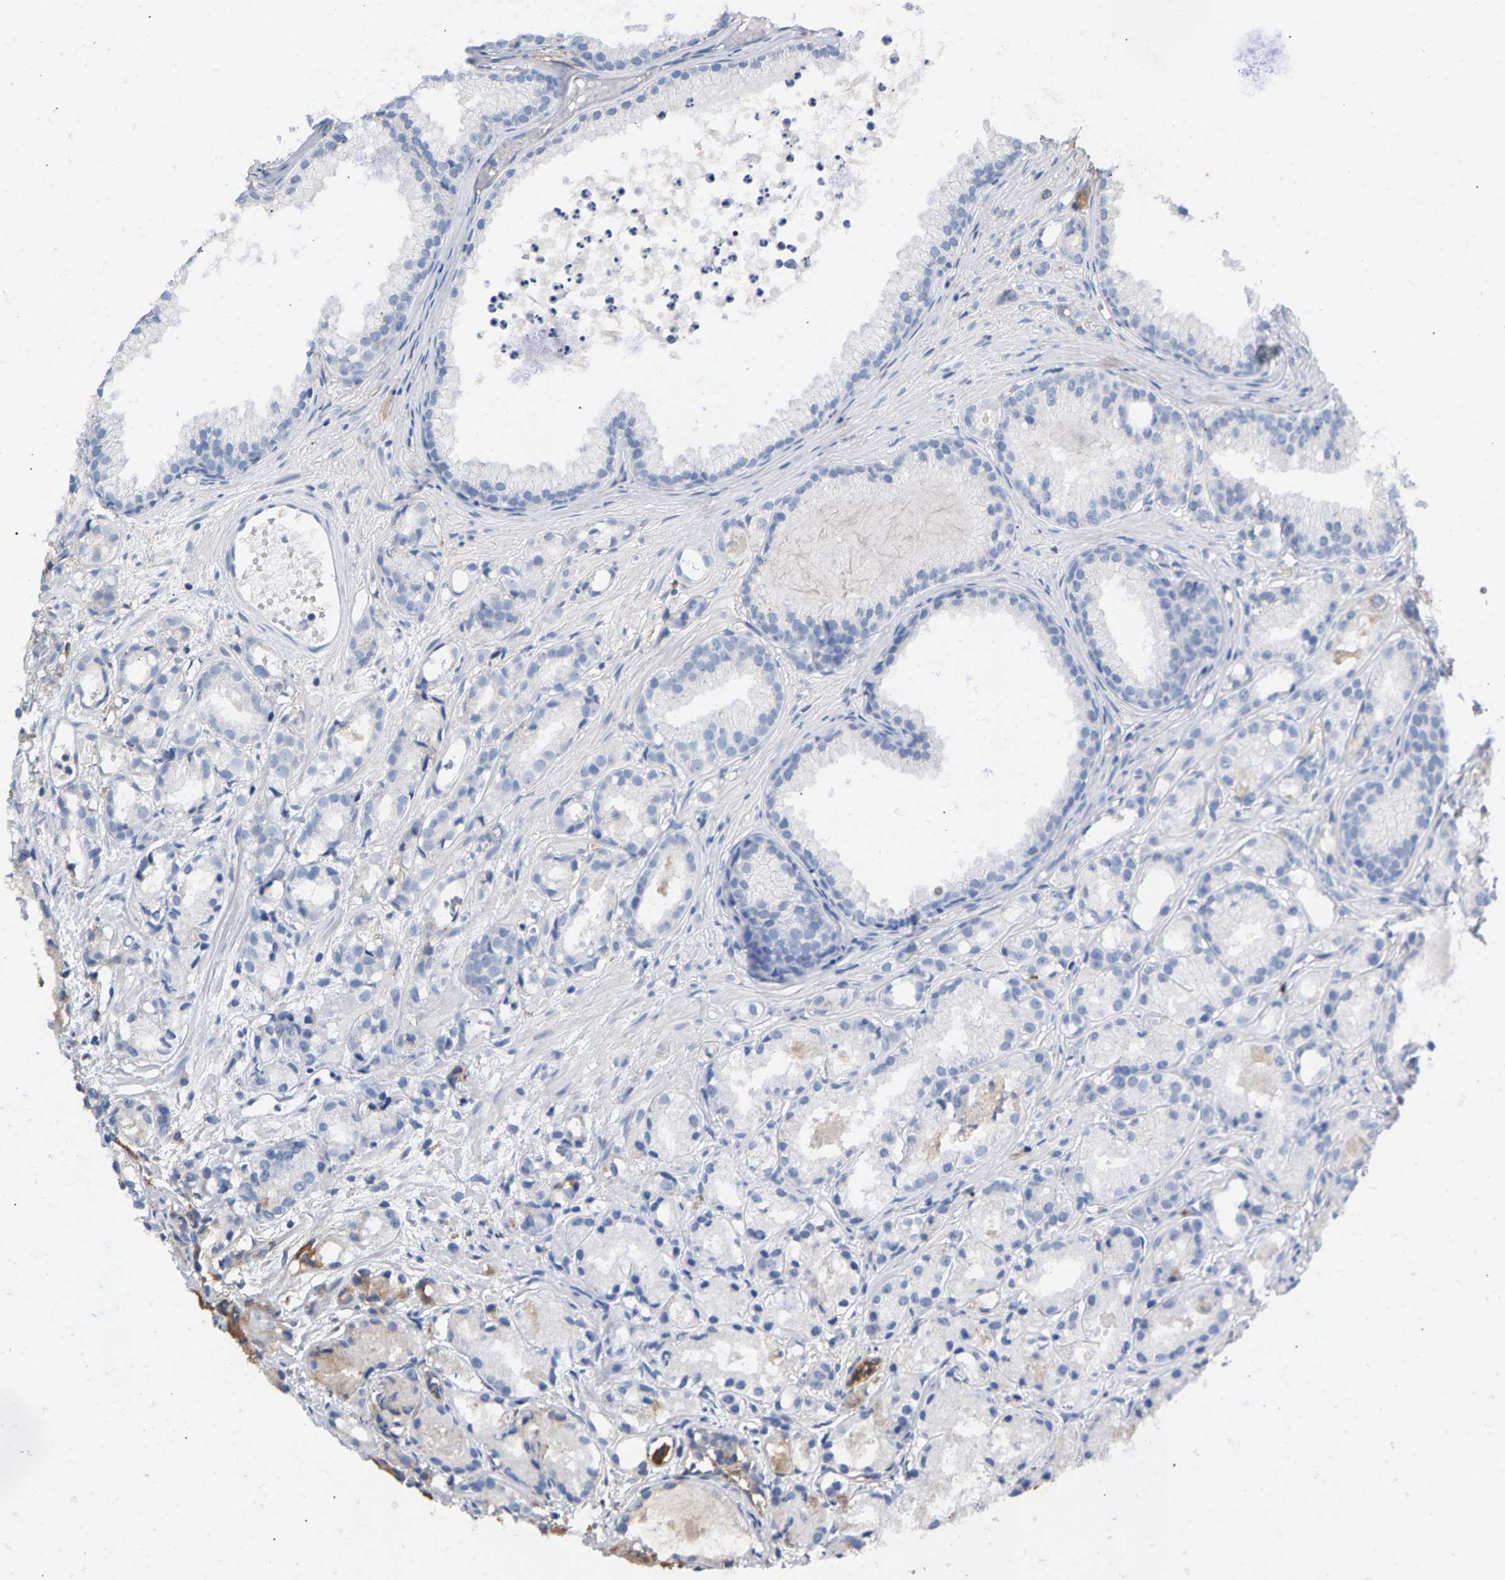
{"staining": {"intensity": "negative", "quantity": "none", "location": "none"}, "tissue": "prostate cancer", "cell_type": "Tumor cells", "image_type": "cancer", "snomed": [{"axis": "morphology", "description": "Adenocarcinoma, Low grade"}, {"axis": "topography", "description": "Prostate"}], "caption": "Protein analysis of prostate cancer reveals no significant staining in tumor cells.", "gene": "APOH", "patient": {"sex": "male", "age": 72}}